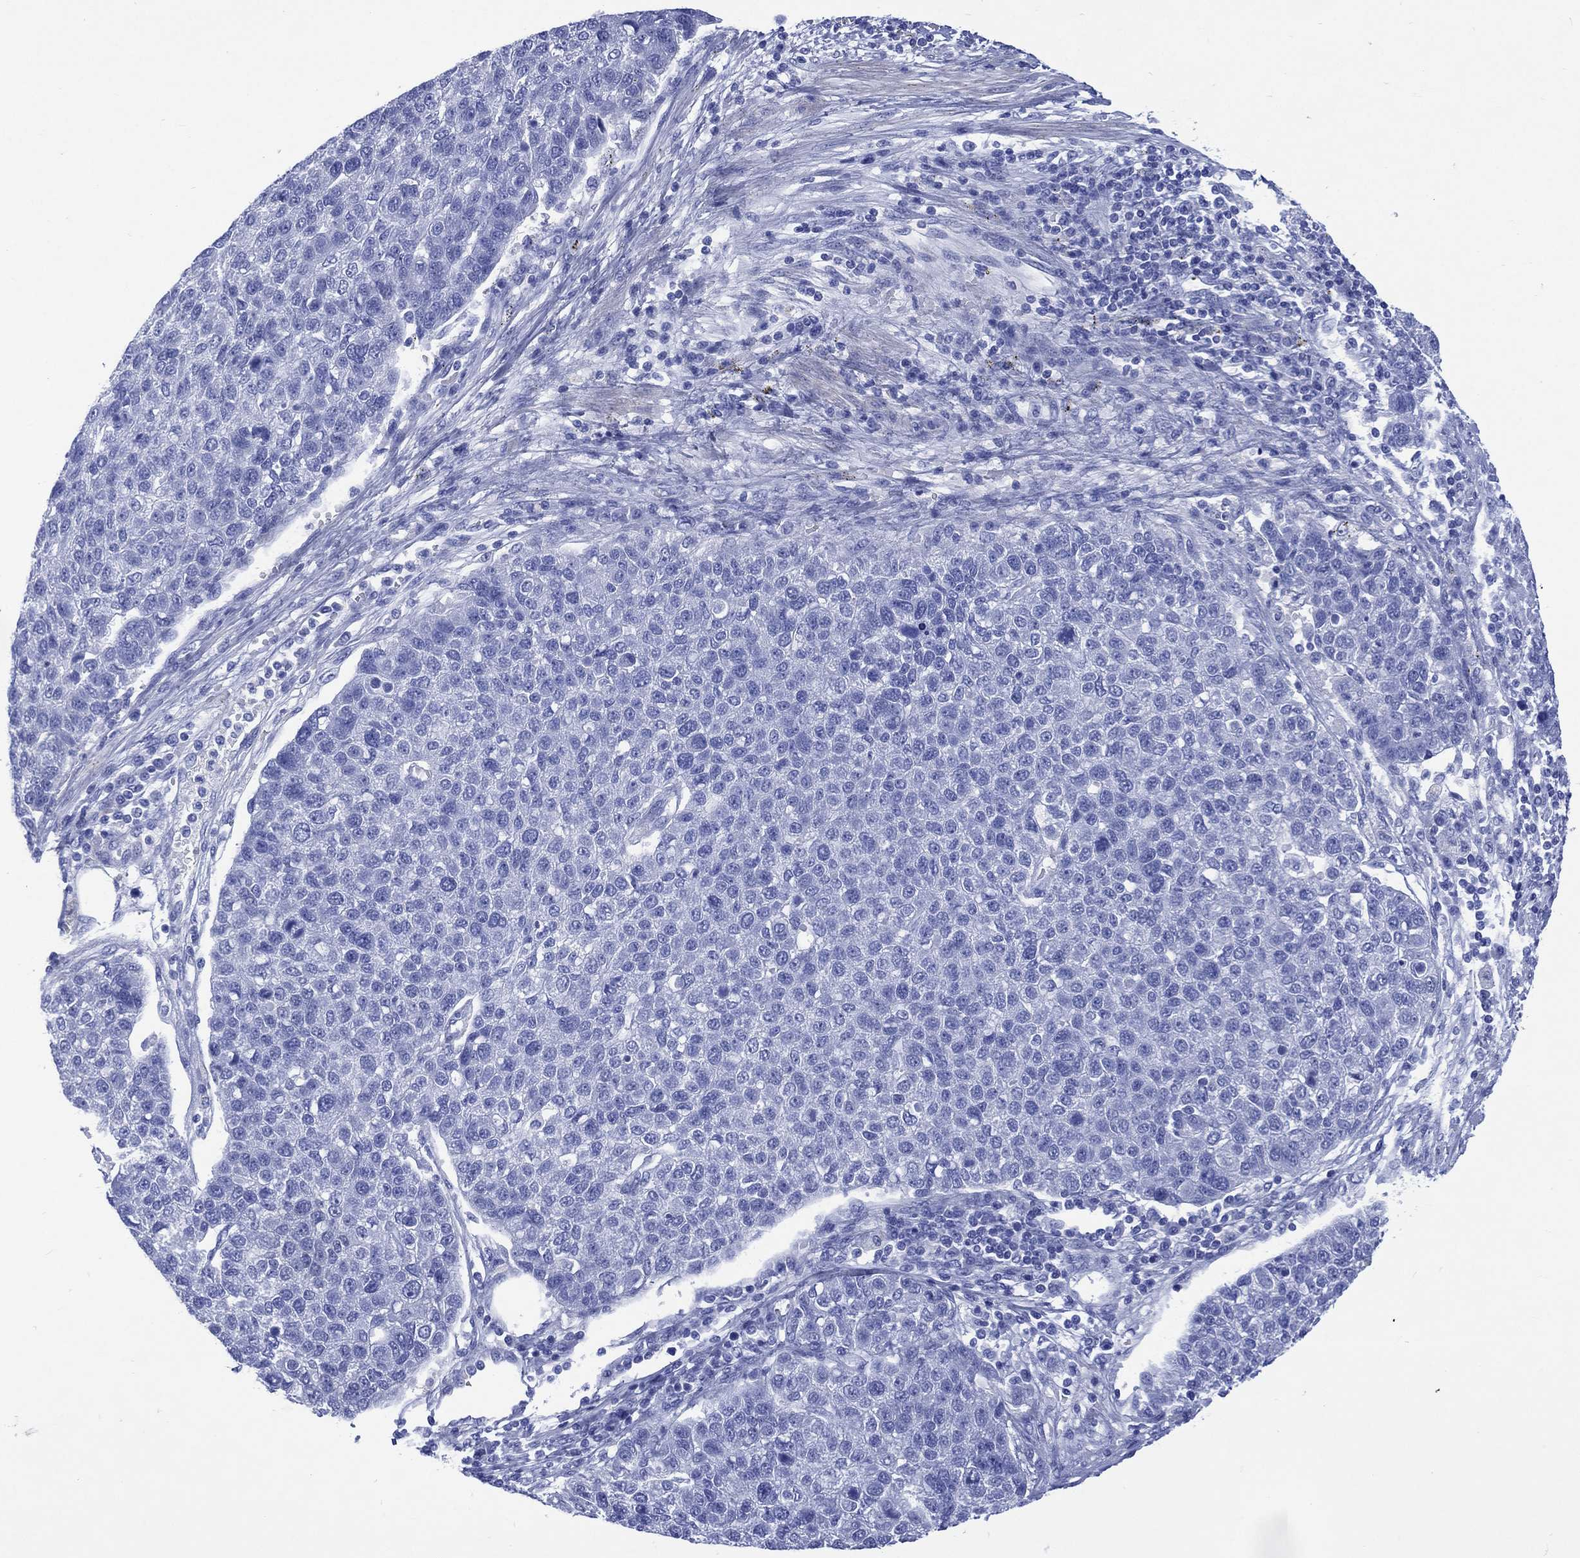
{"staining": {"intensity": "negative", "quantity": "none", "location": "none"}, "tissue": "pancreatic cancer", "cell_type": "Tumor cells", "image_type": "cancer", "snomed": [{"axis": "morphology", "description": "Adenocarcinoma, NOS"}, {"axis": "topography", "description": "Pancreas"}], "caption": "Immunohistochemical staining of human adenocarcinoma (pancreatic) shows no significant staining in tumor cells.", "gene": "SHCBP1L", "patient": {"sex": "female", "age": 61}}